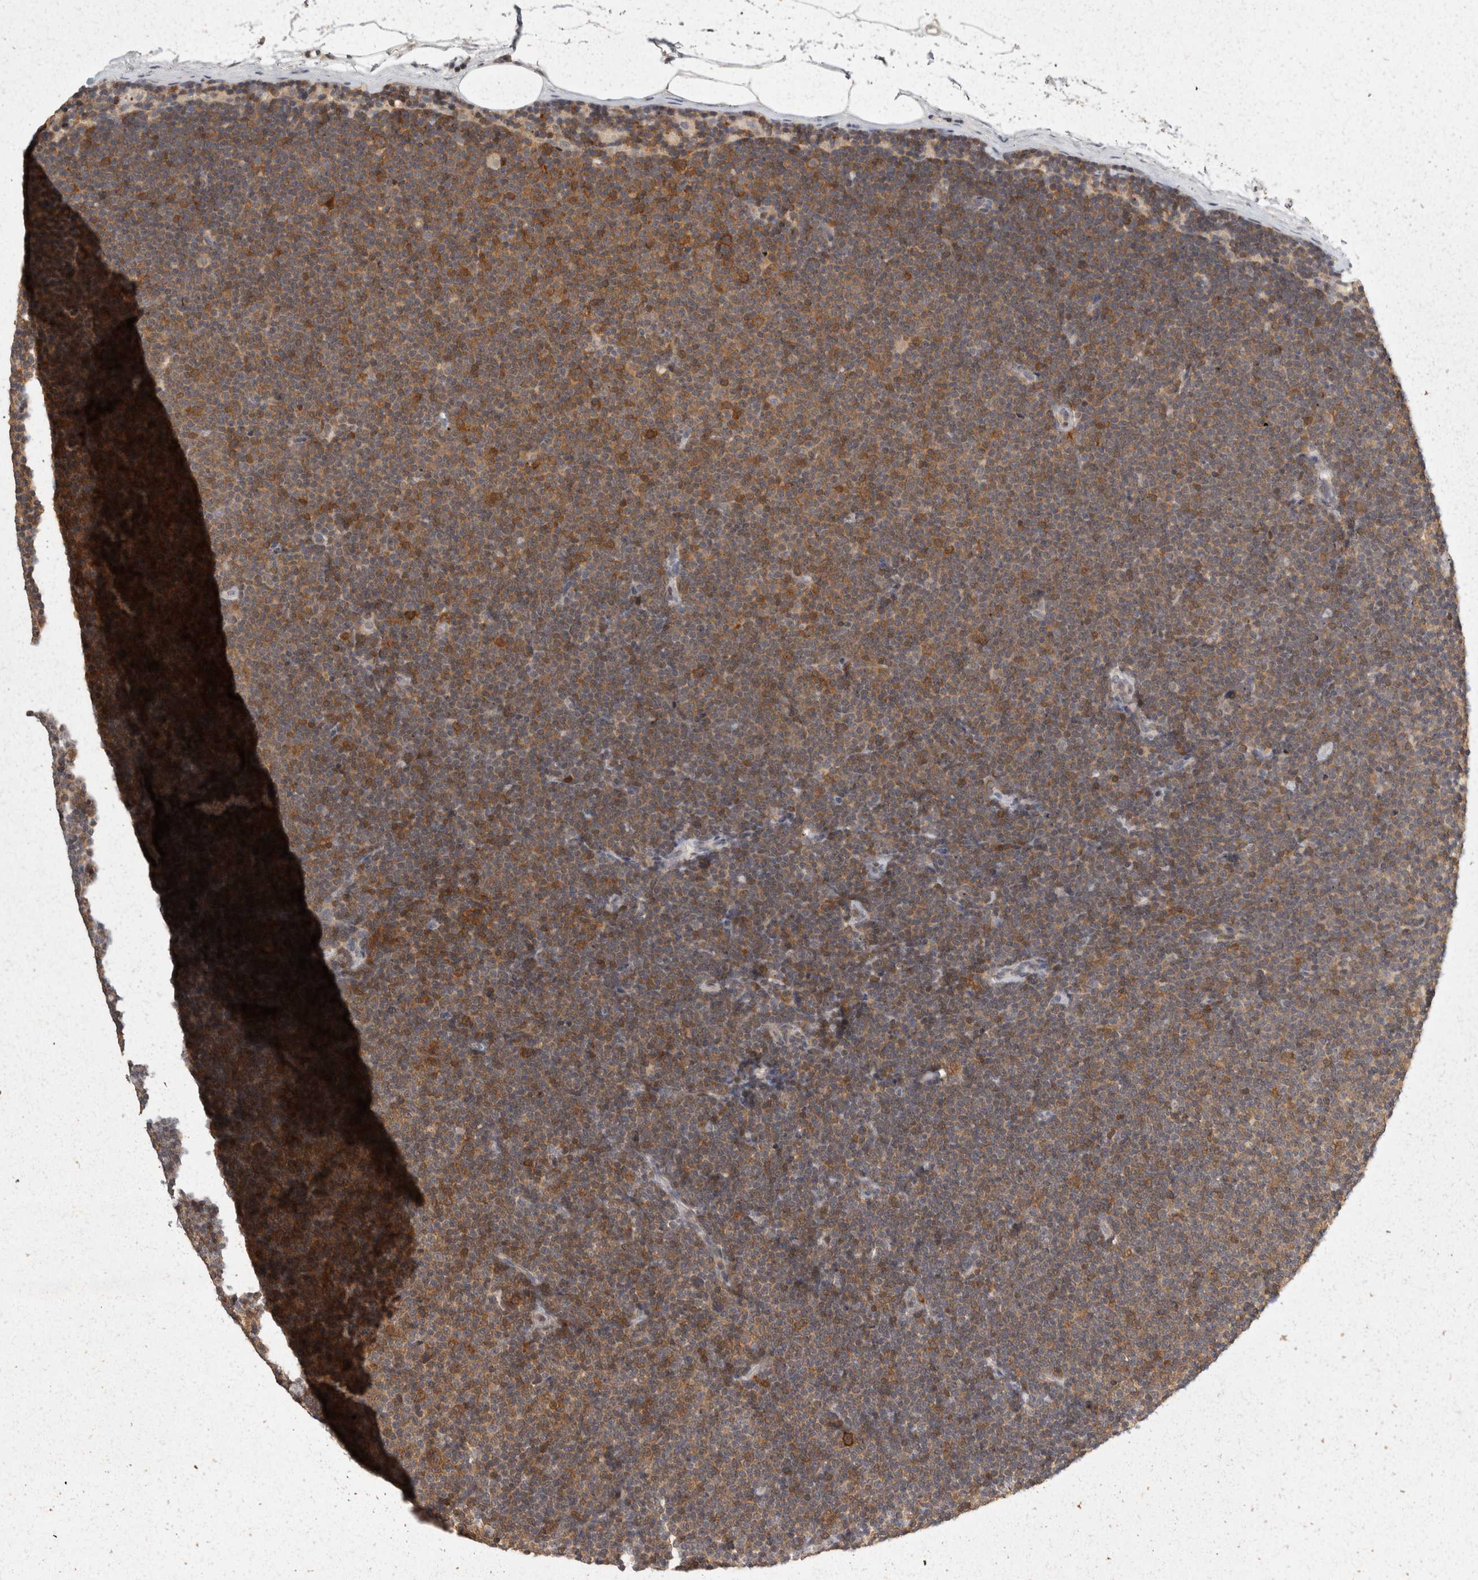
{"staining": {"intensity": "moderate", "quantity": "25%-75%", "location": "cytoplasmic/membranous"}, "tissue": "lymphoma", "cell_type": "Tumor cells", "image_type": "cancer", "snomed": [{"axis": "morphology", "description": "Malignant lymphoma, non-Hodgkin's type, Low grade"}, {"axis": "topography", "description": "Lymph node"}], "caption": "Human lymphoma stained with a protein marker exhibits moderate staining in tumor cells.", "gene": "ACAT2", "patient": {"sex": "female", "age": 53}}